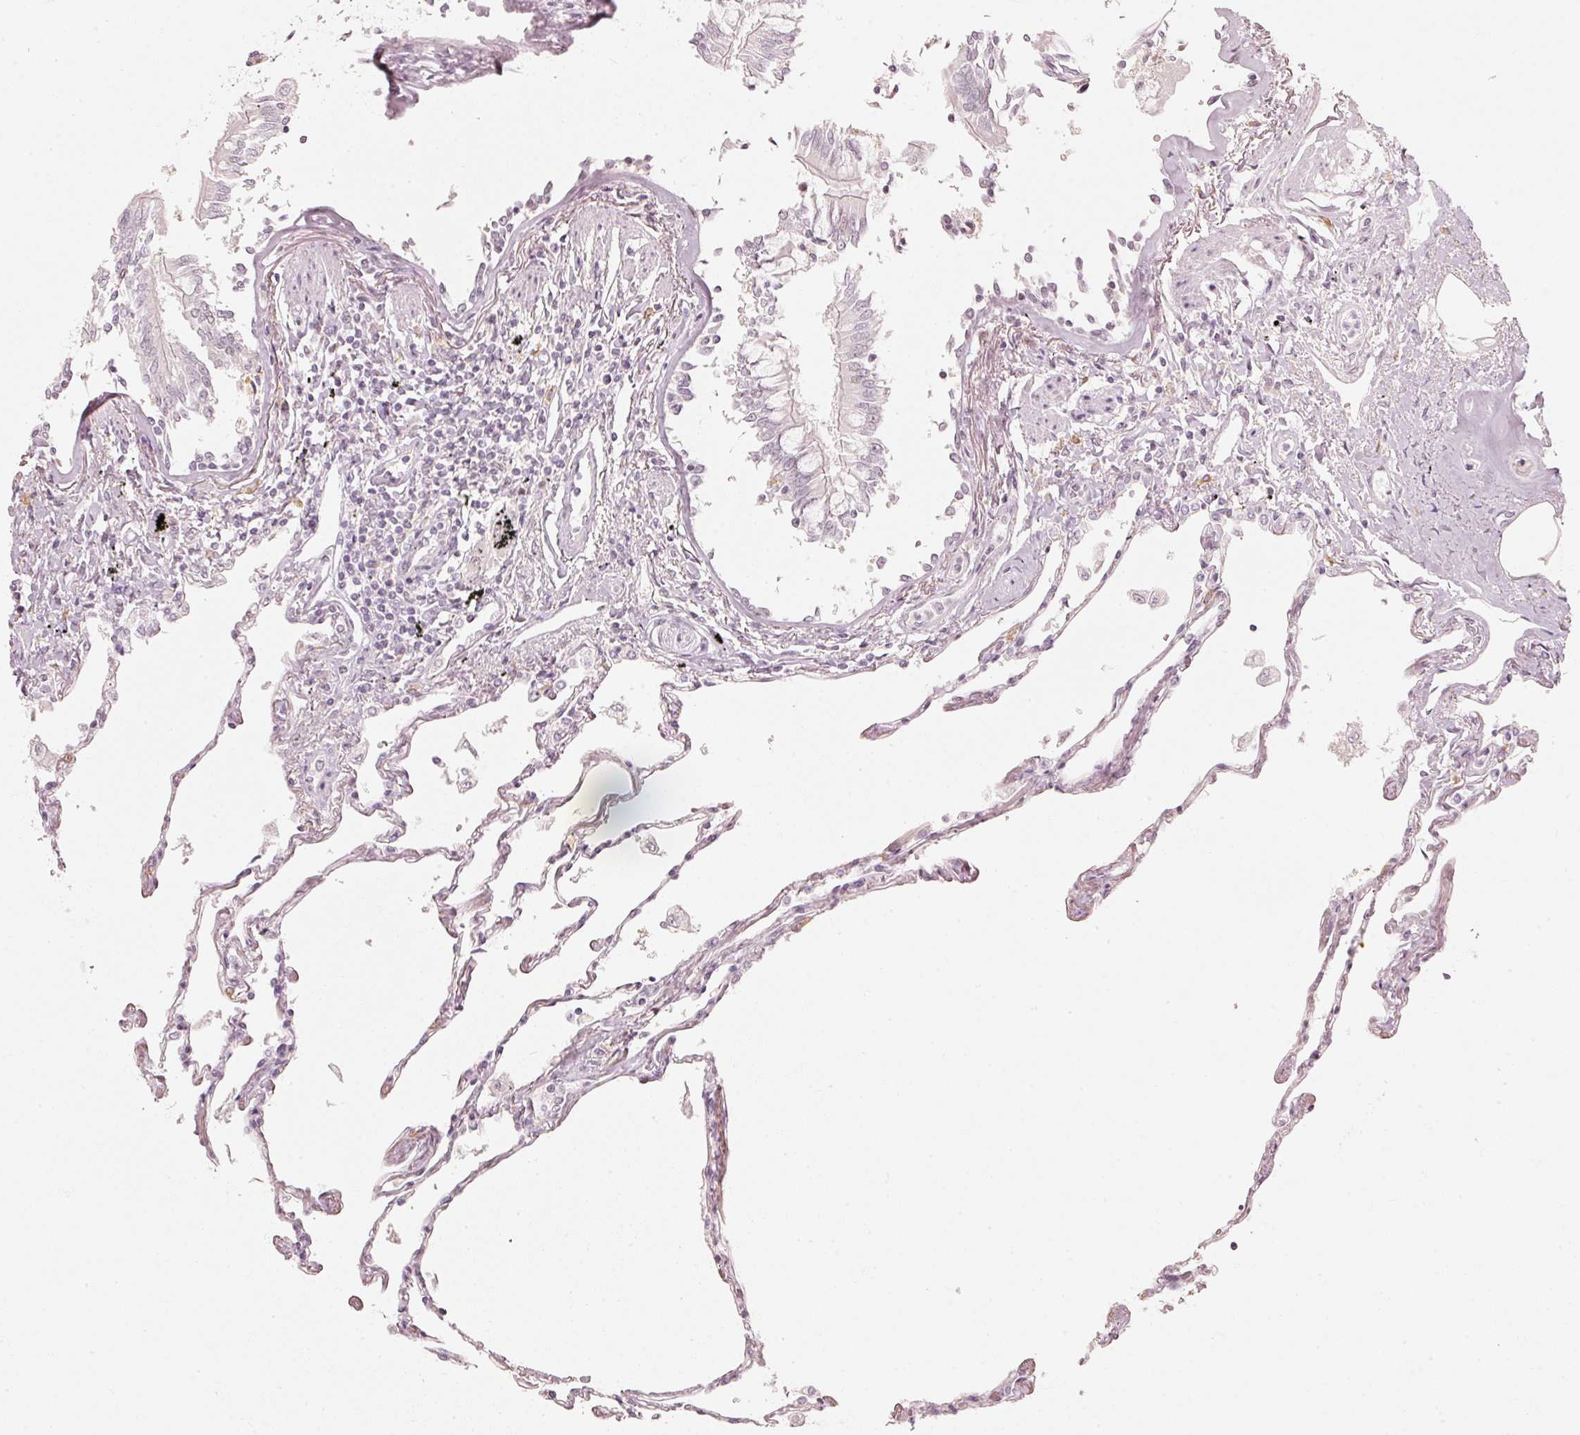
{"staining": {"intensity": "moderate", "quantity": "<25%", "location": "nuclear"}, "tissue": "lung", "cell_type": "Alveolar cells", "image_type": "normal", "snomed": [{"axis": "morphology", "description": "Normal tissue, NOS"}, {"axis": "topography", "description": "Lung"}], "caption": "Immunohistochemical staining of unremarkable human lung exhibits <25% levels of moderate nuclear protein staining in approximately <25% of alveolar cells. Nuclei are stained in blue.", "gene": "PPP1R10", "patient": {"sex": "female", "age": 67}}